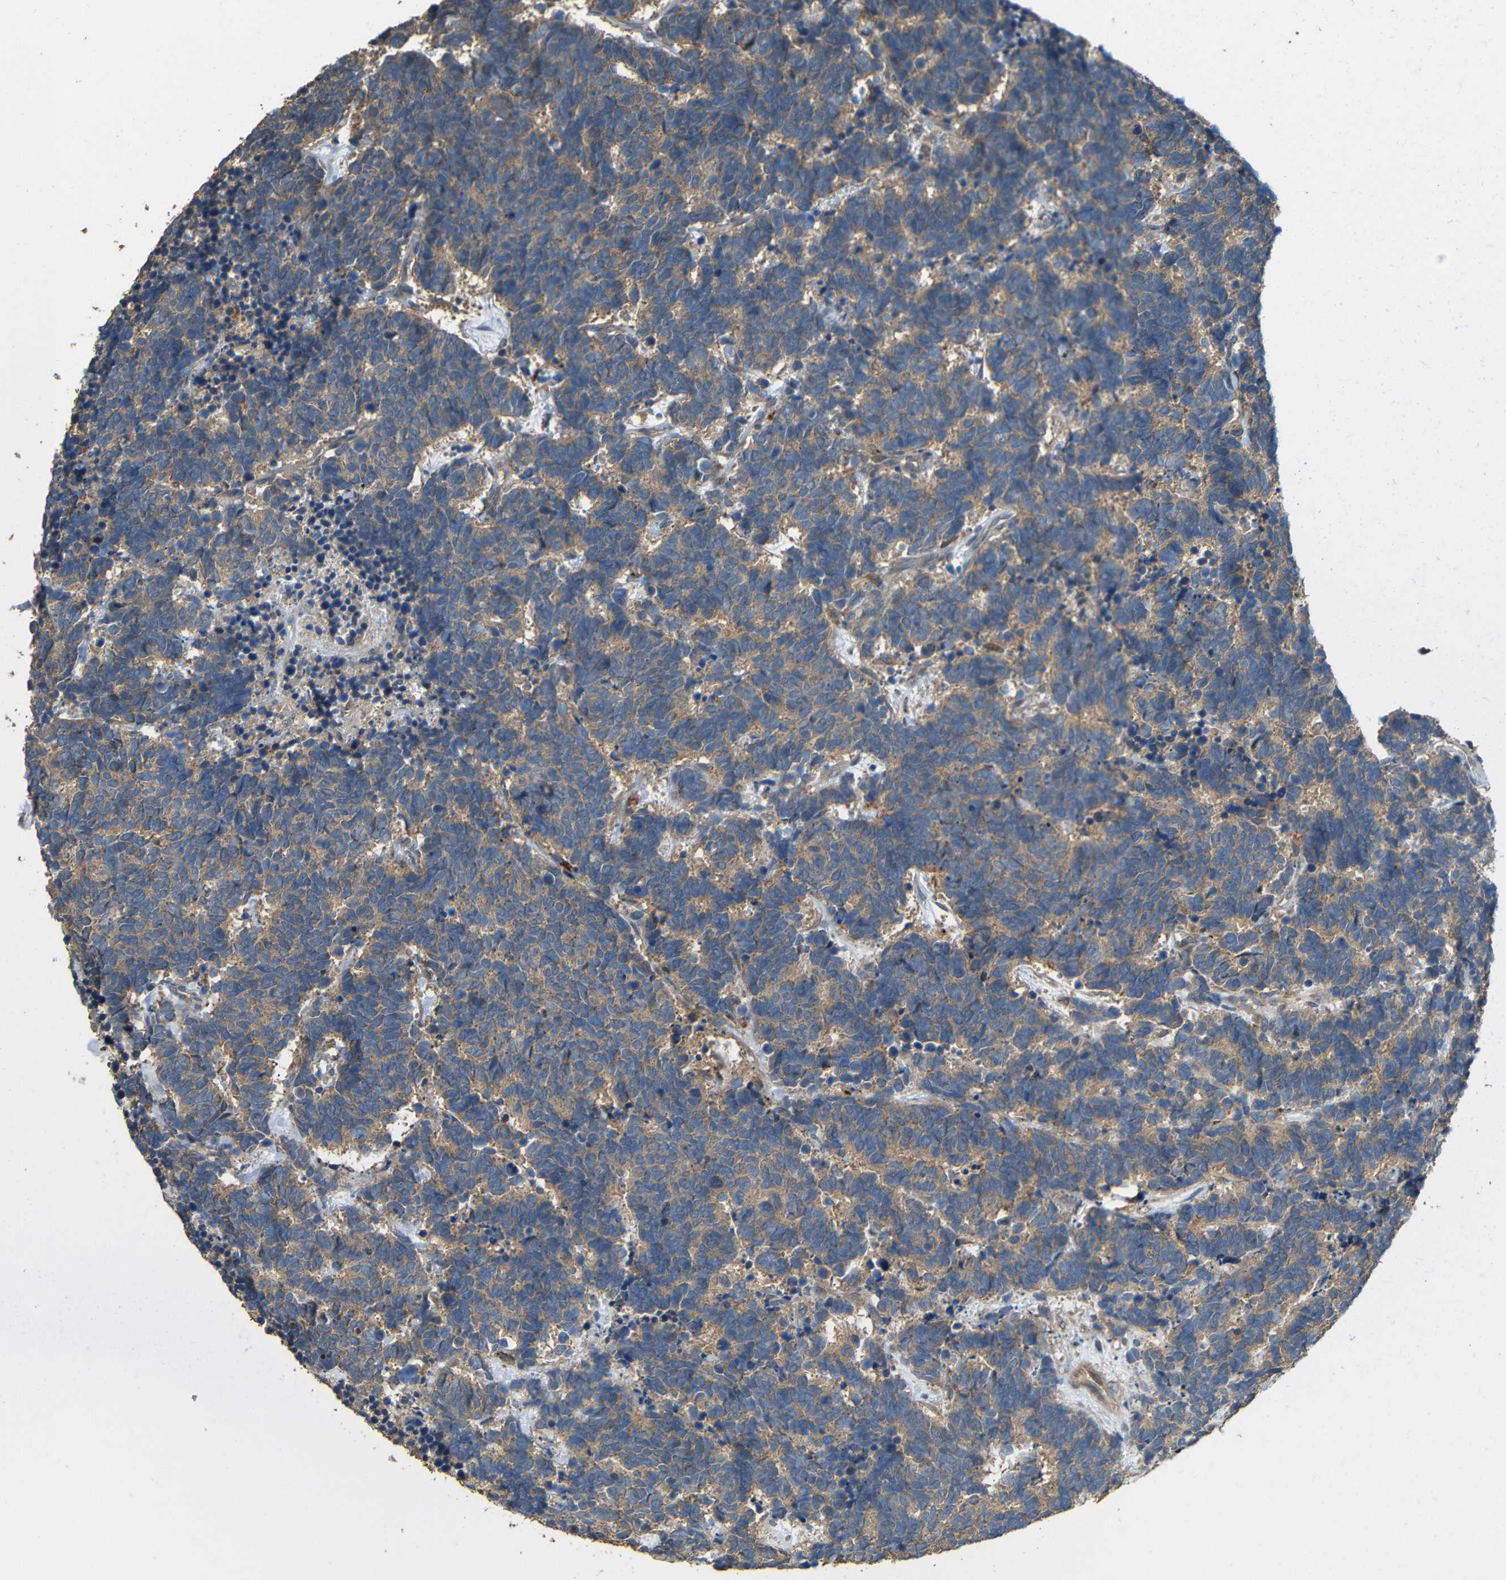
{"staining": {"intensity": "moderate", "quantity": ">75%", "location": "cytoplasmic/membranous"}, "tissue": "carcinoid", "cell_type": "Tumor cells", "image_type": "cancer", "snomed": [{"axis": "morphology", "description": "Carcinoma, NOS"}, {"axis": "morphology", "description": "Carcinoid, malignant, NOS"}, {"axis": "topography", "description": "Urinary bladder"}], "caption": "Carcinoid tissue demonstrates moderate cytoplasmic/membranous expression in about >75% of tumor cells, visualized by immunohistochemistry. The protein of interest is stained brown, and the nuclei are stained in blue (DAB IHC with brightfield microscopy, high magnification).", "gene": "ACACA", "patient": {"sex": "male", "age": 57}}